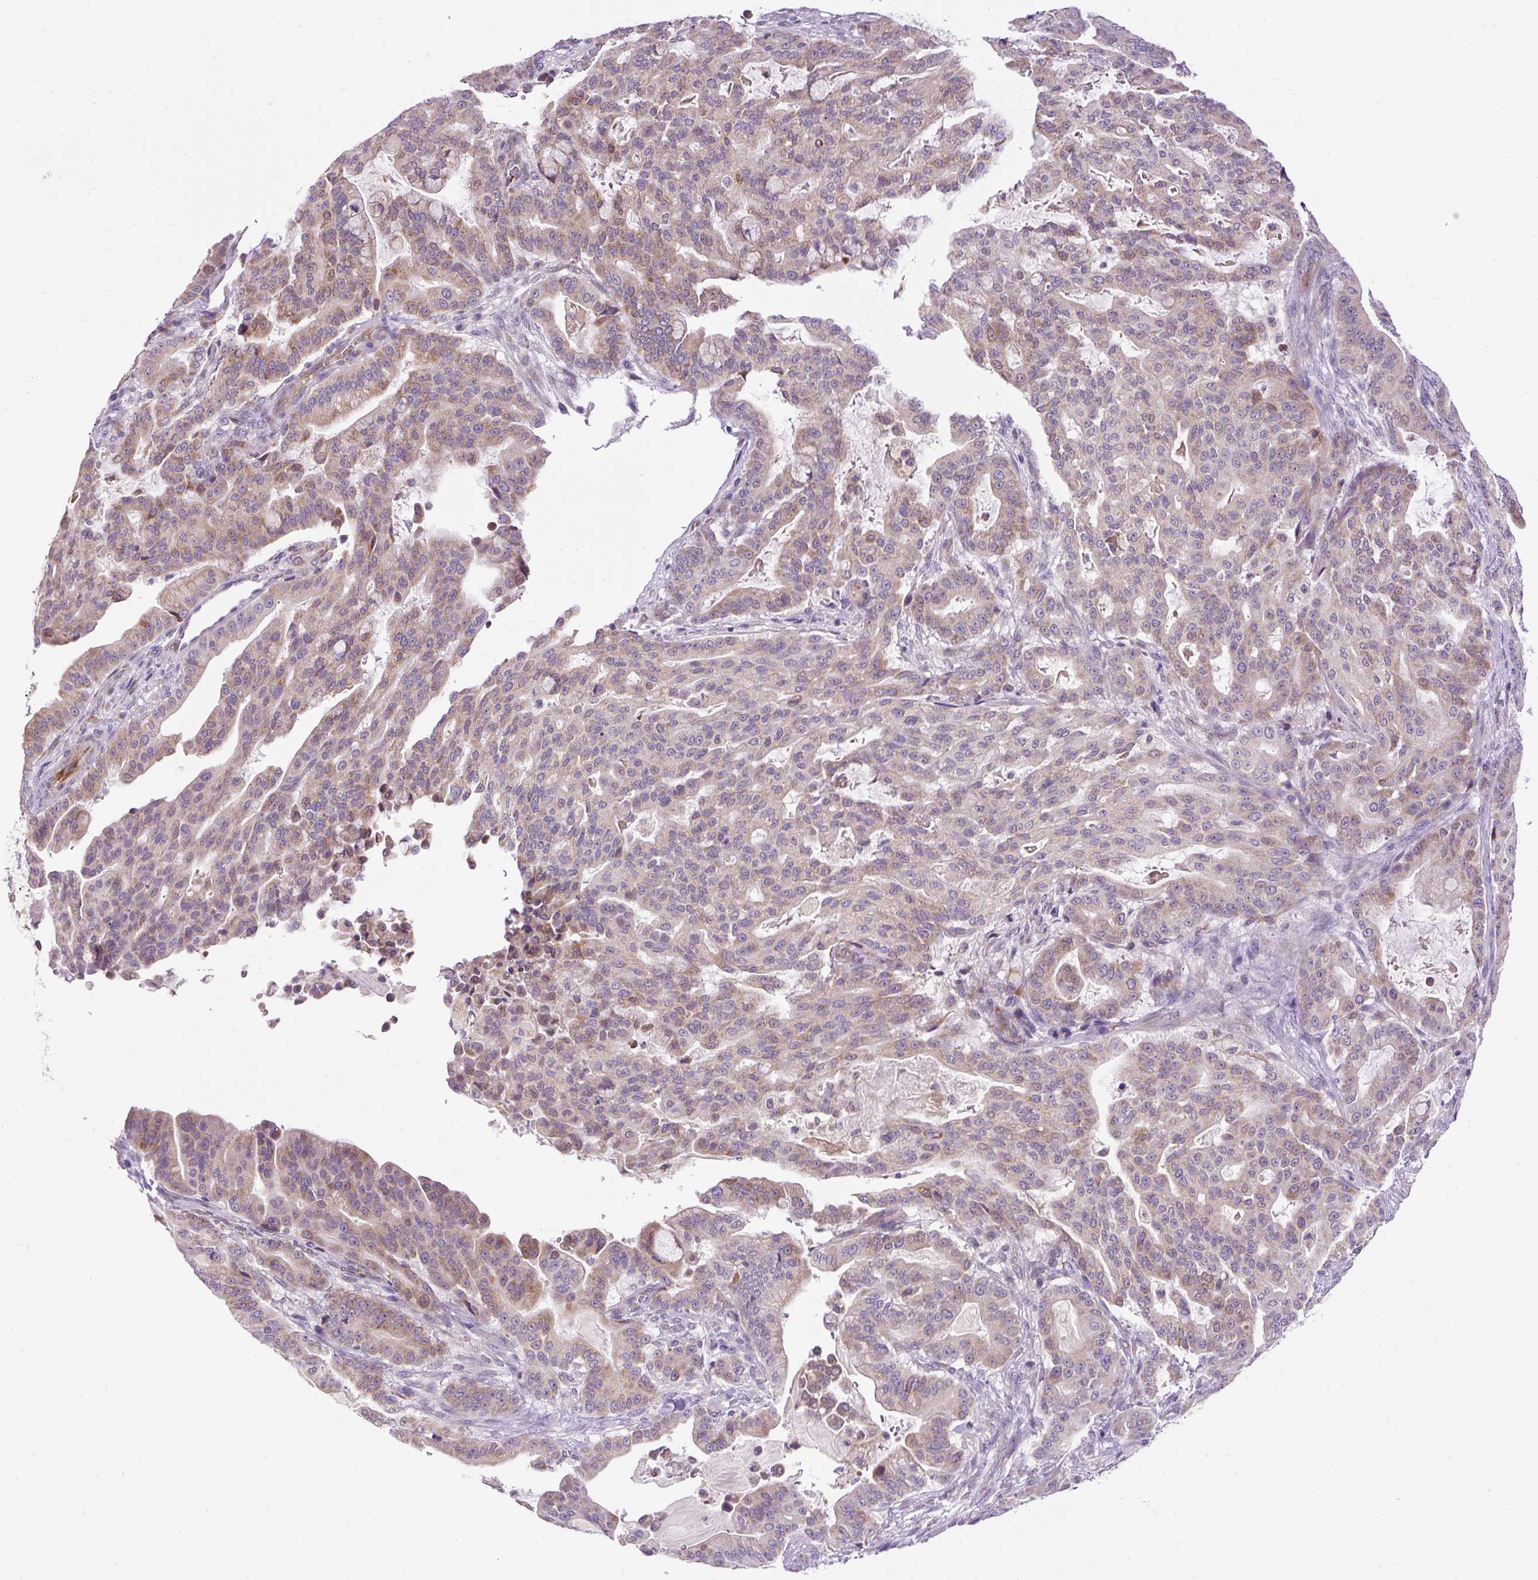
{"staining": {"intensity": "weak", "quantity": "25%-75%", "location": "cytoplasmic/membranous"}, "tissue": "pancreatic cancer", "cell_type": "Tumor cells", "image_type": "cancer", "snomed": [{"axis": "morphology", "description": "Adenocarcinoma, NOS"}, {"axis": "topography", "description": "Pancreas"}], "caption": "Tumor cells reveal low levels of weak cytoplasmic/membranous staining in approximately 25%-75% of cells in human pancreatic adenocarcinoma. (DAB (3,3'-diaminobenzidine) IHC, brown staining for protein, blue staining for nuclei).", "gene": "FMC1", "patient": {"sex": "male", "age": 63}}